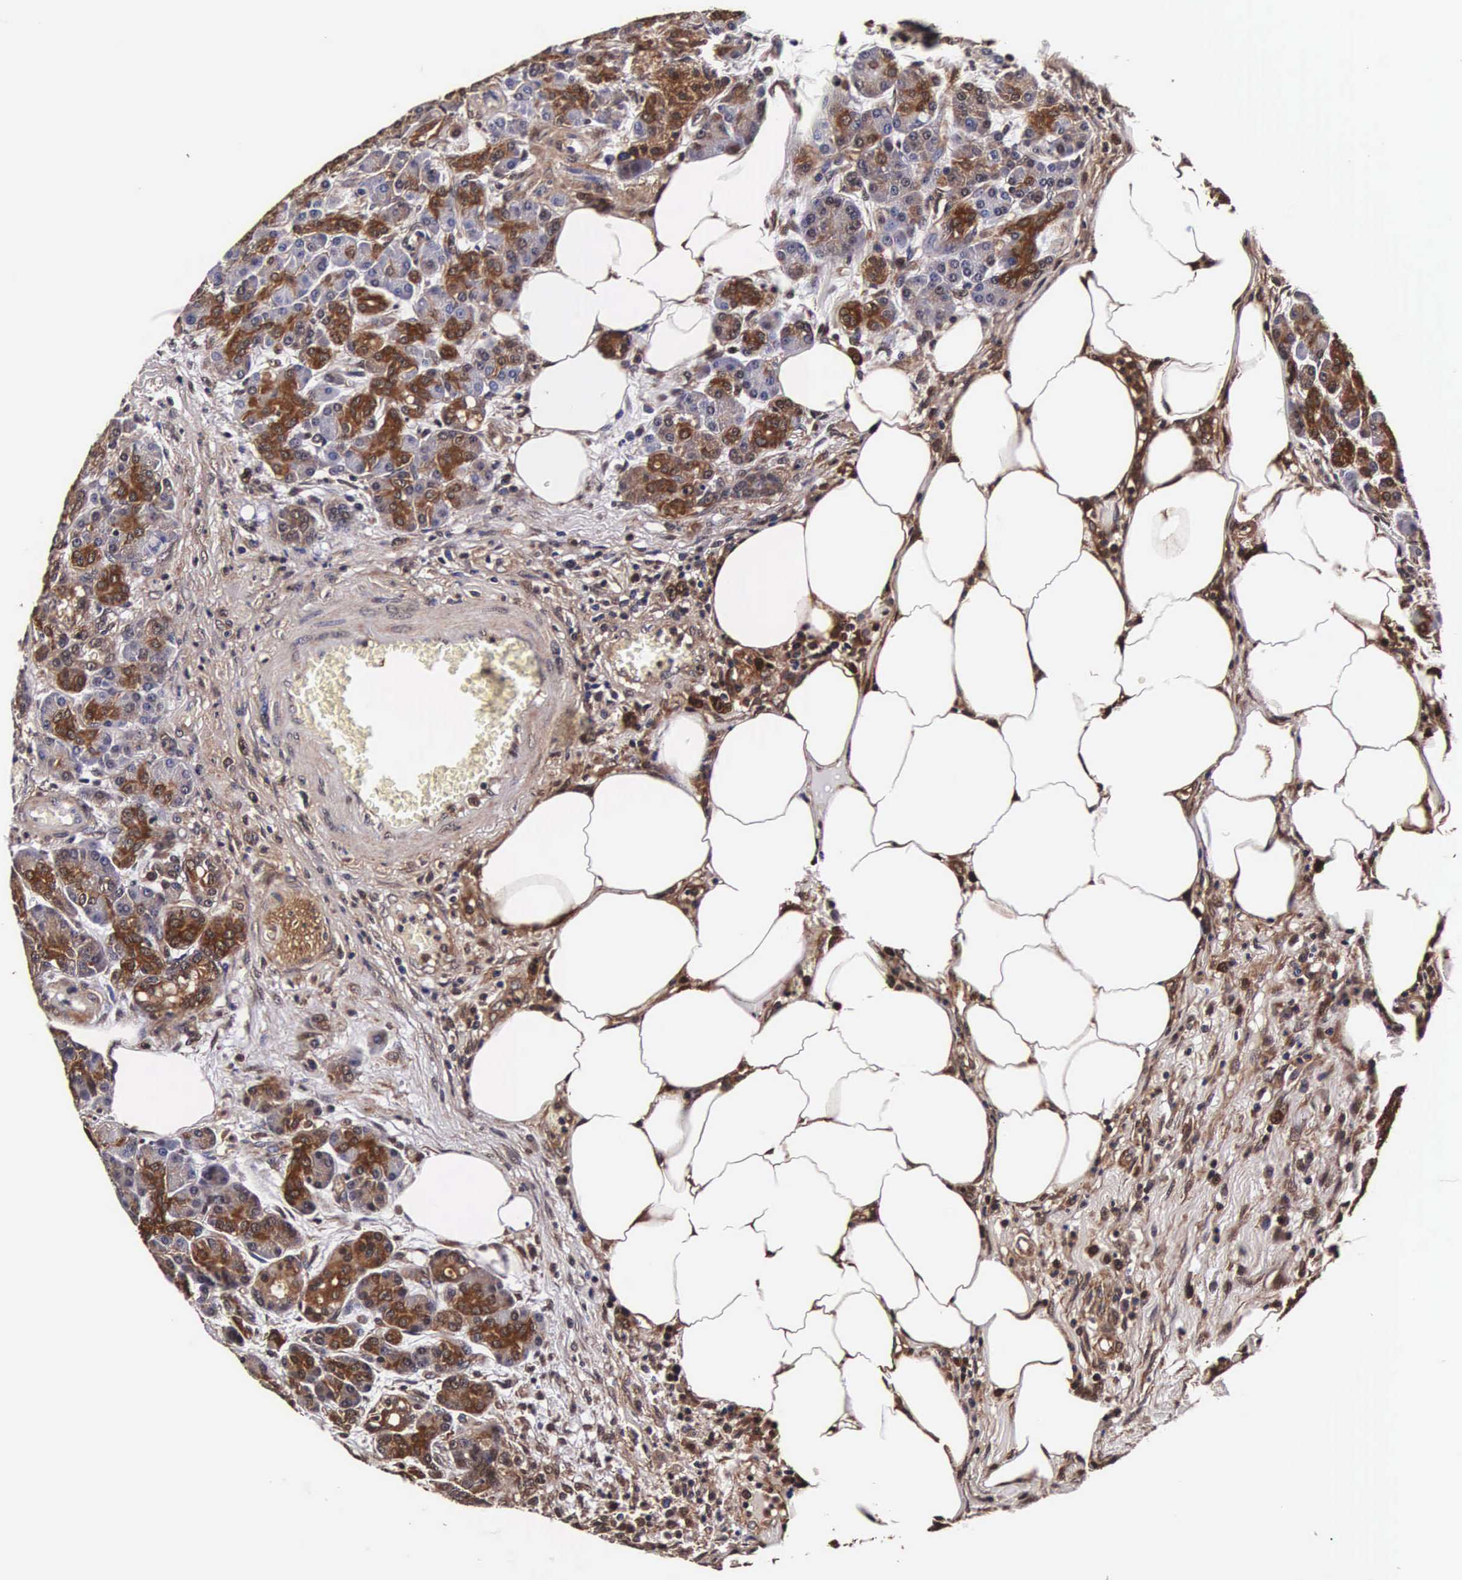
{"staining": {"intensity": "strong", "quantity": ">75%", "location": "cytoplasmic/membranous,nuclear"}, "tissue": "pancreas", "cell_type": "Exocrine glandular cells", "image_type": "normal", "snomed": [{"axis": "morphology", "description": "Normal tissue, NOS"}, {"axis": "topography", "description": "Pancreas"}], "caption": "DAB immunohistochemical staining of unremarkable pancreas shows strong cytoplasmic/membranous,nuclear protein positivity in about >75% of exocrine glandular cells. (Brightfield microscopy of DAB IHC at high magnification).", "gene": "TECPR2", "patient": {"sex": "female", "age": 73}}